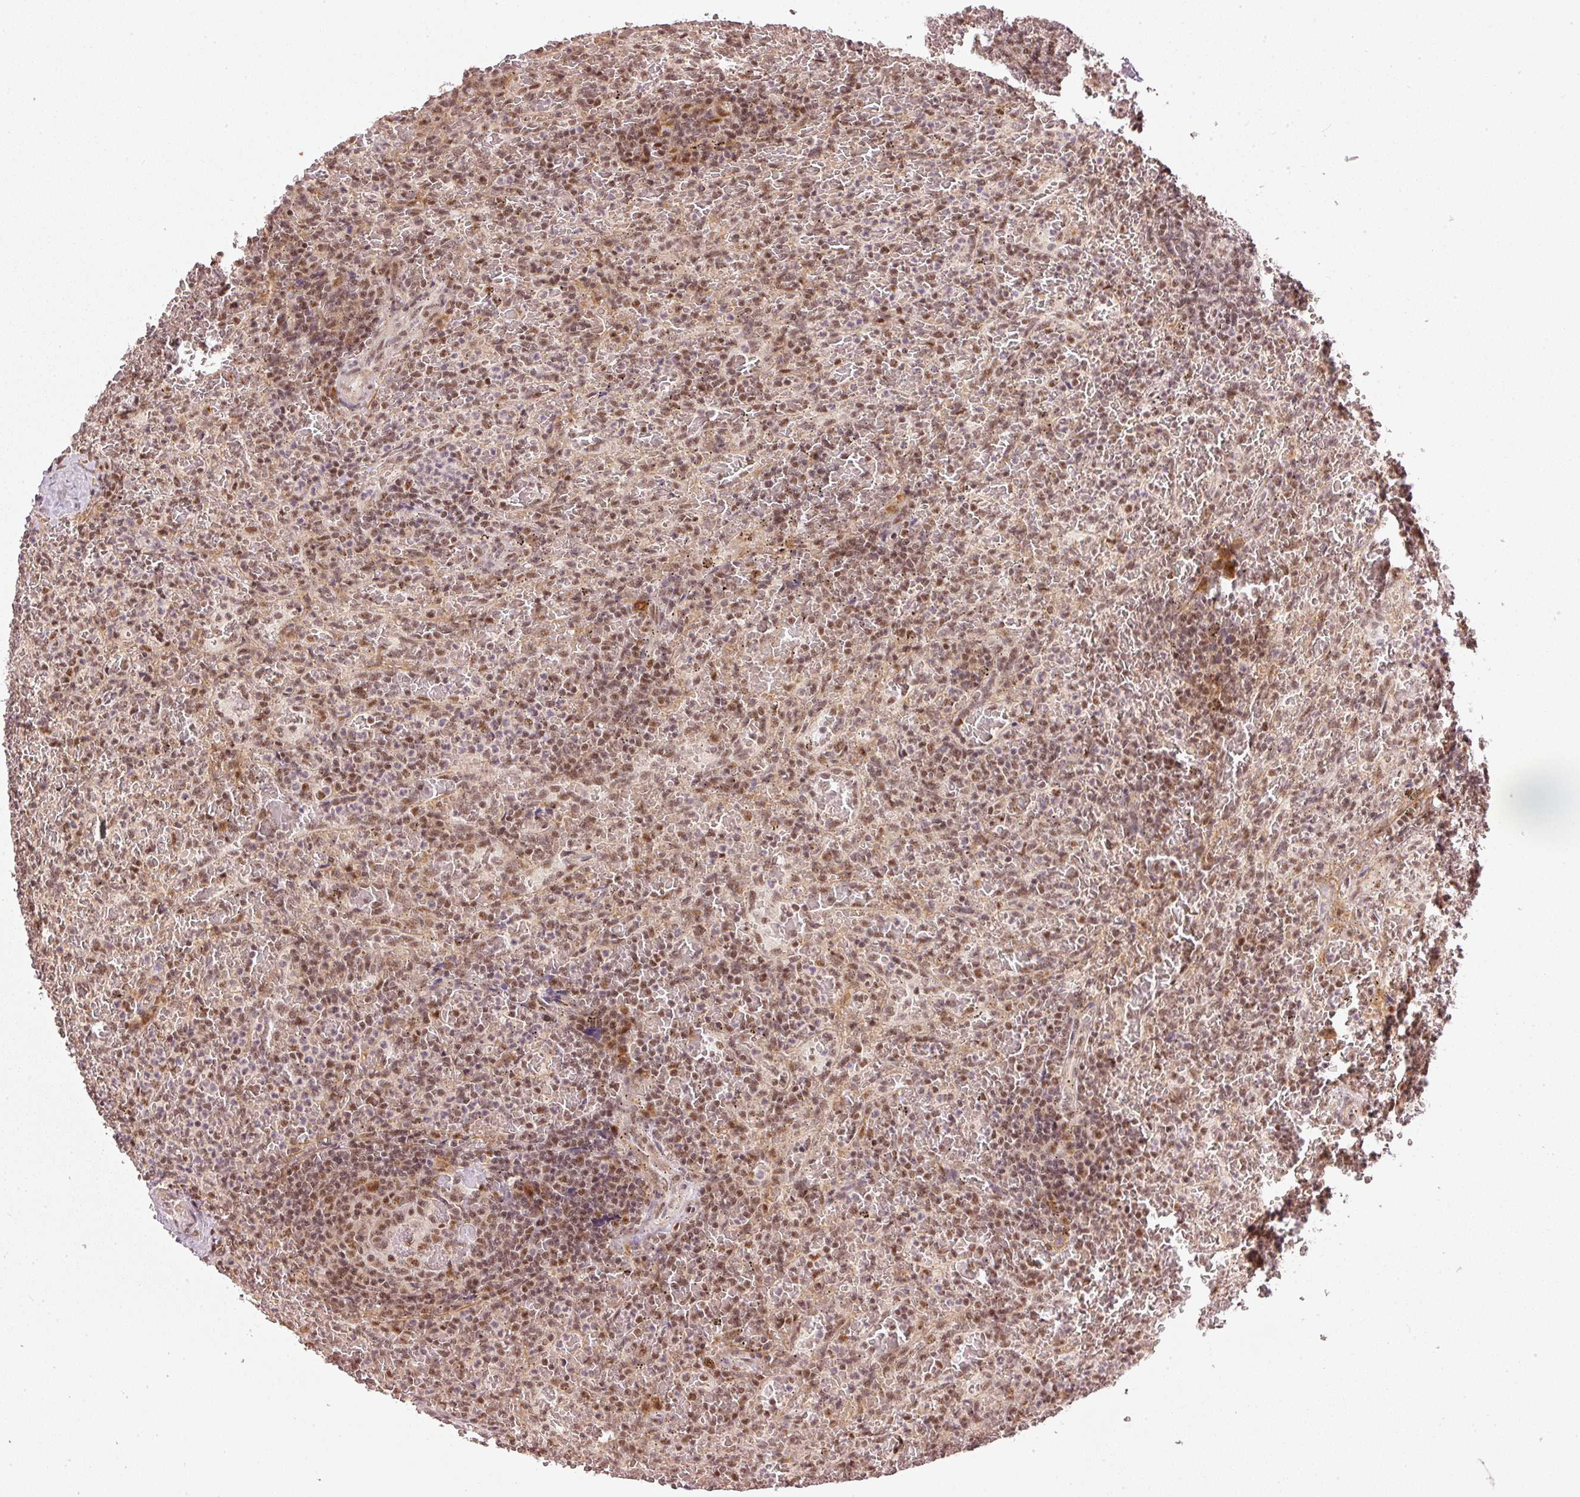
{"staining": {"intensity": "moderate", "quantity": ">75%", "location": "nuclear"}, "tissue": "lymphoma", "cell_type": "Tumor cells", "image_type": "cancer", "snomed": [{"axis": "morphology", "description": "Malignant lymphoma, non-Hodgkin's type, Low grade"}, {"axis": "topography", "description": "Spleen"}], "caption": "Protein staining of lymphoma tissue shows moderate nuclear staining in about >75% of tumor cells.", "gene": "THOC6", "patient": {"sex": "female", "age": 64}}